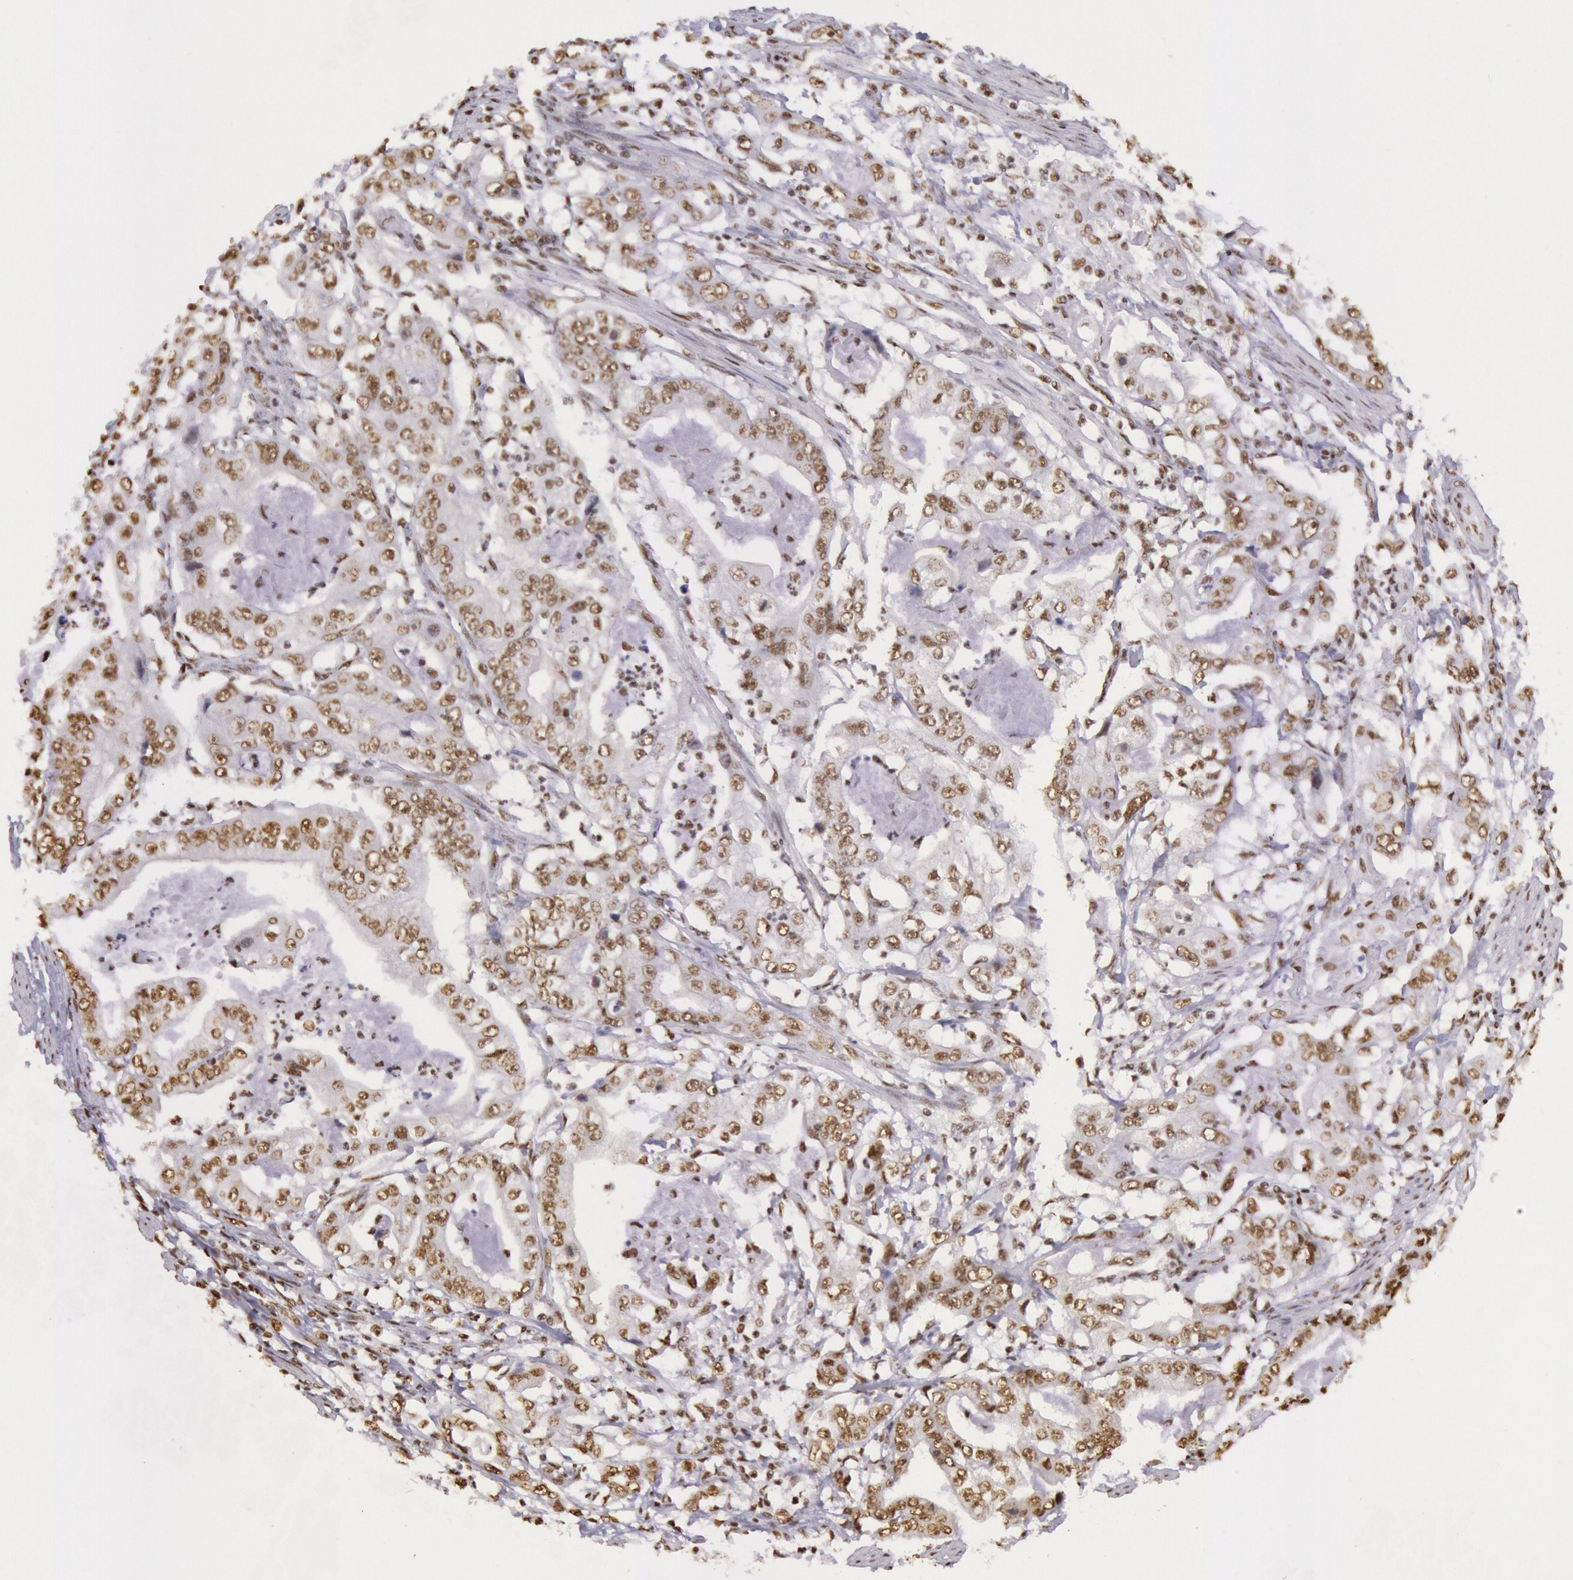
{"staining": {"intensity": "weak", "quantity": "25%-75%", "location": "nuclear"}, "tissue": "stomach cancer", "cell_type": "Tumor cells", "image_type": "cancer", "snomed": [{"axis": "morphology", "description": "Adenocarcinoma, NOS"}, {"axis": "topography", "description": "Pancreas"}, {"axis": "topography", "description": "Stomach, upper"}], "caption": "Weak nuclear staining is seen in about 25%-75% of tumor cells in stomach cancer.", "gene": "HNRNPH2", "patient": {"sex": "male", "age": 77}}